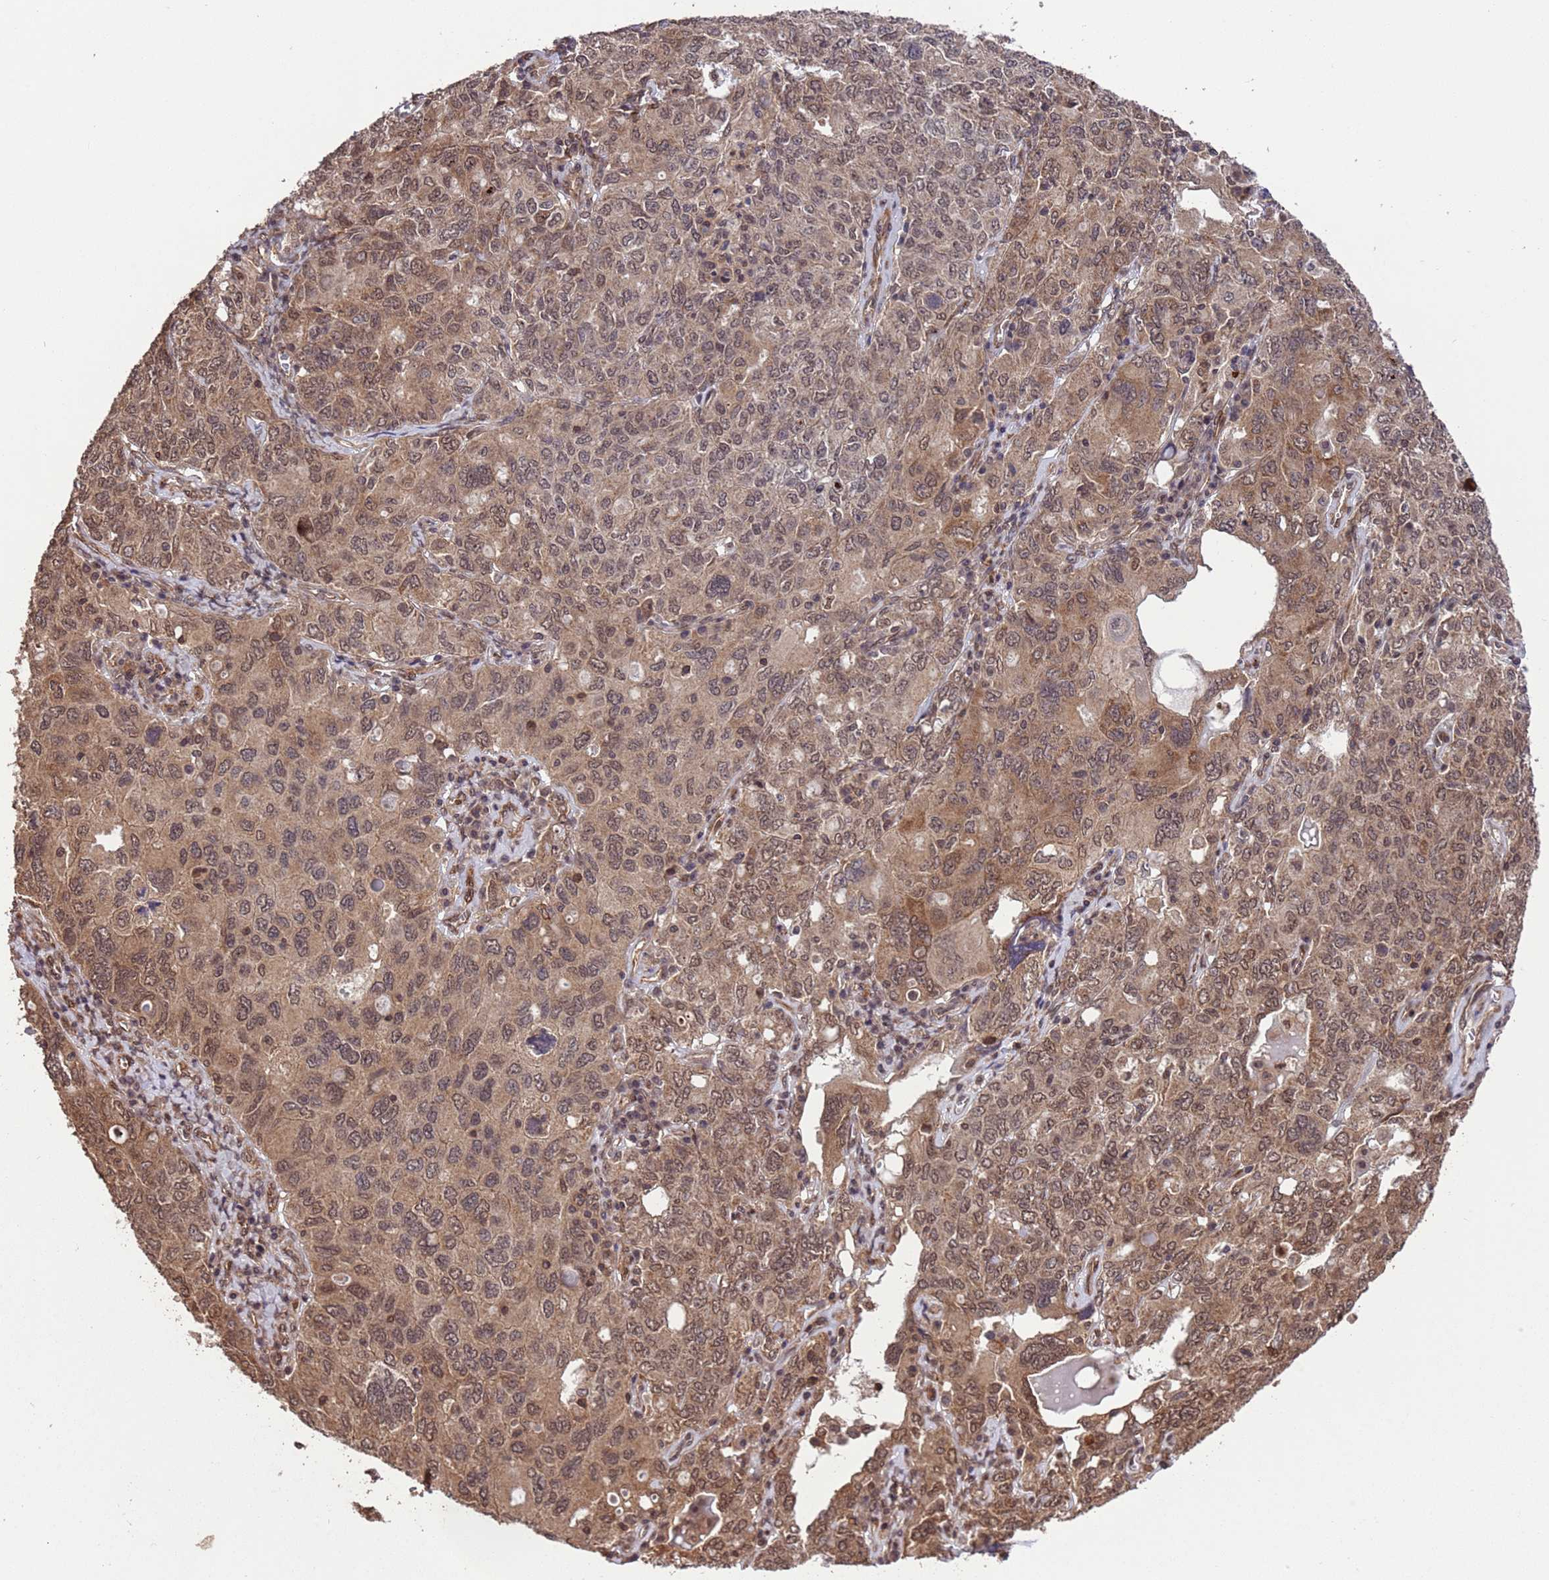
{"staining": {"intensity": "moderate", "quantity": ">75%", "location": "nuclear"}, "tissue": "ovarian cancer", "cell_type": "Tumor cells", "image_type": "cancer", "snomed": [{"axis": "morphology", "description": "Carcinoma, endometroid"}, {"axis": "topography", "description": "Ovary"}], "caption": "The immunohistochemical stain highlights moderate nuclear staining in tumor cells of ovarian endometroid carcinoma tissue. (DAB IHC with brightfield microscopy, high magnification).", "gene": "VSTM4", "patient": {"sex": "female", "age": 62}}